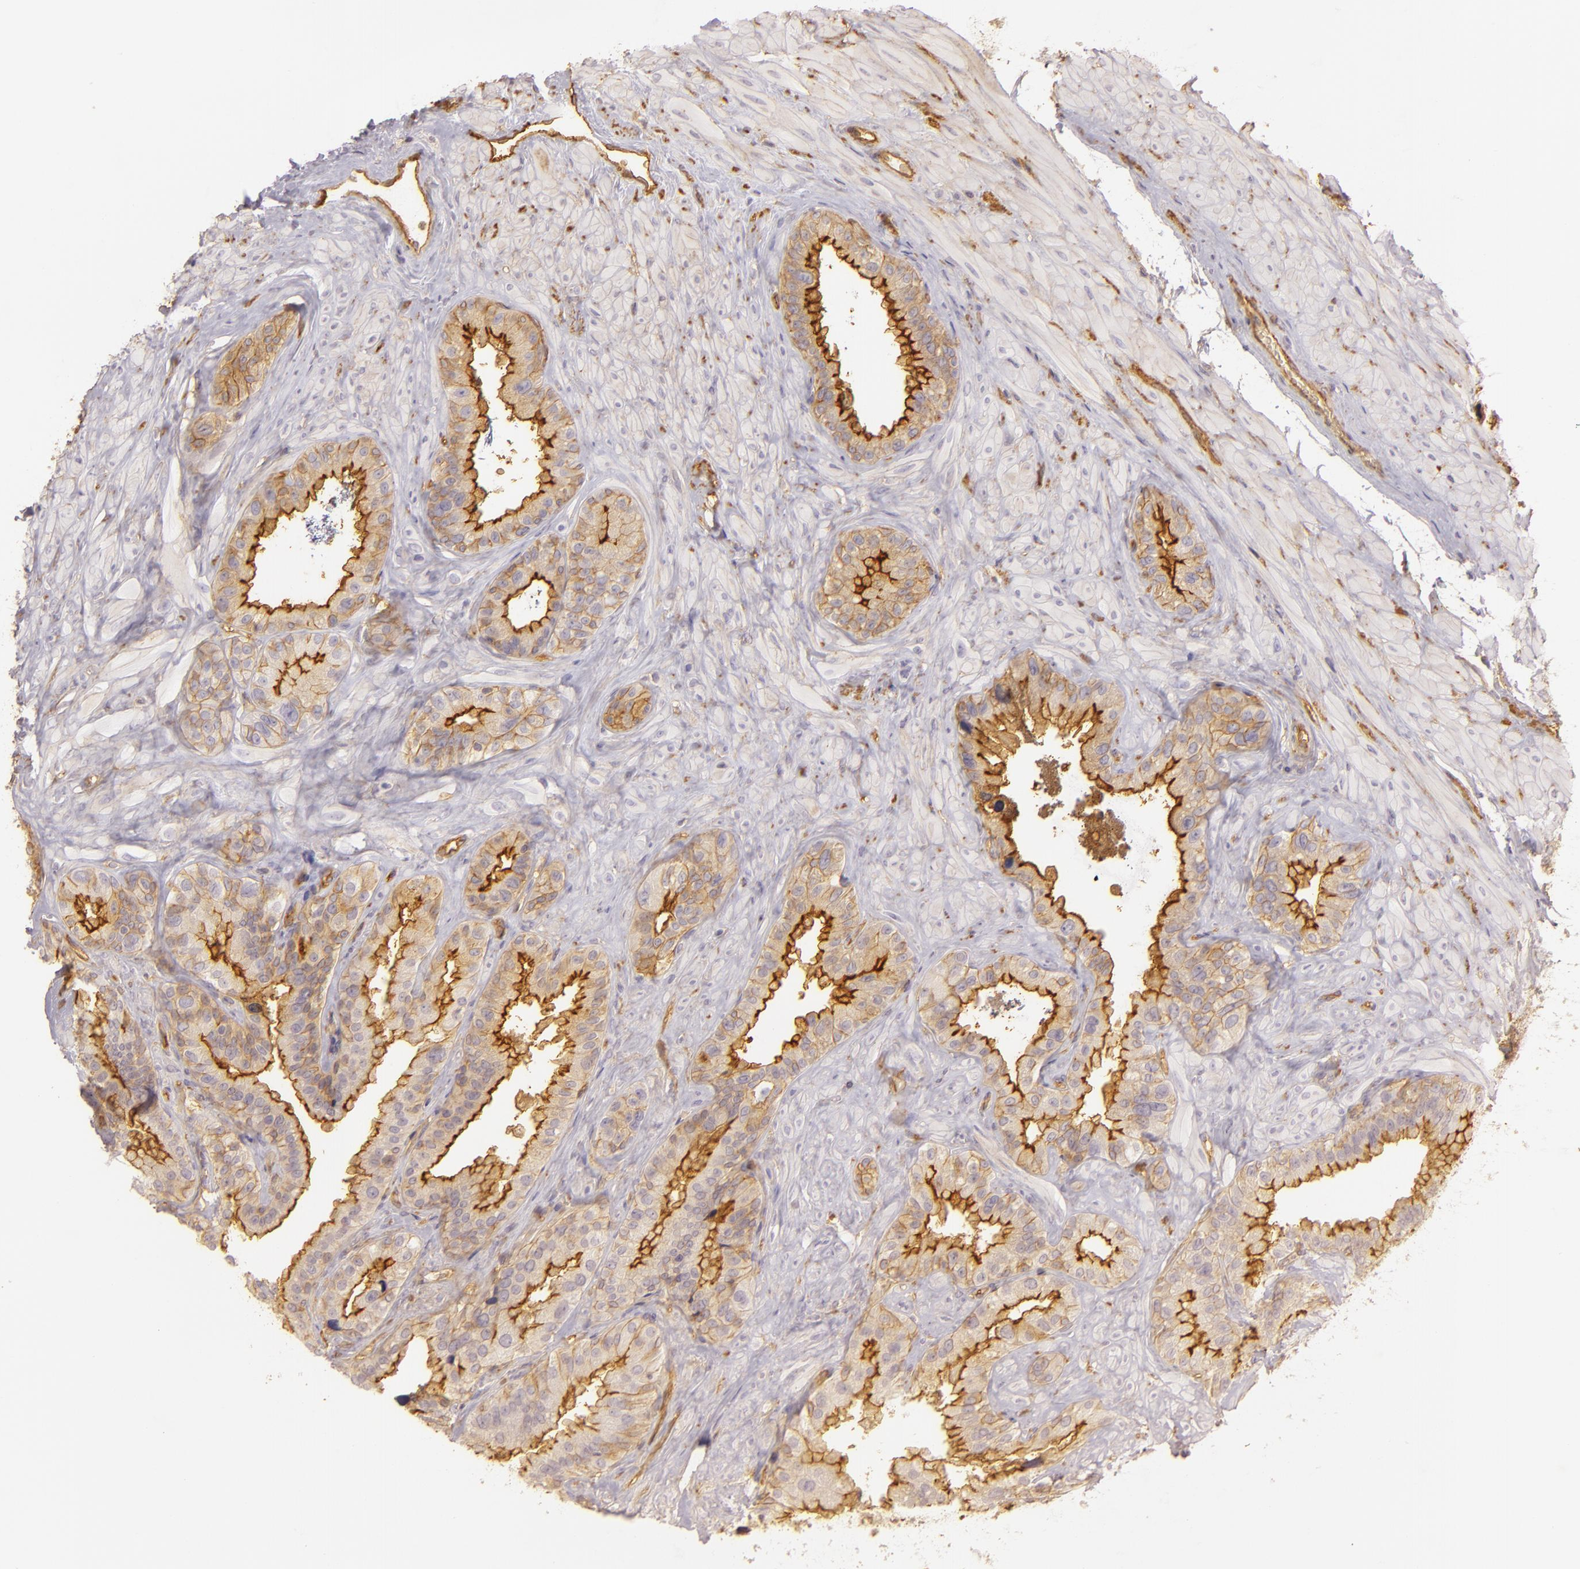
{"staining": {"intensity": "moderate", "quantity": ">75%", "location": "cytoplasmic/membranous"}, "tissue": "seminal vesicle", "cell_type": "Glandular cells", "image_type": "normal", "snomed": [{"axis": "morphology", "description": "Normal tissue, NOS"}, {"axis": "topography", "description": "Seminal veicle"}], "caption": "Immunohistochemistry of unremarkable human seminal vesicle exhibits medium levels of moderate cytoplasmic/membranous positivity in about >75% of glandular cells. (IHC, brightfield microscopy, high magnification).", "gene": "CD59", "patient": {"sex": "male", "age": 63}}